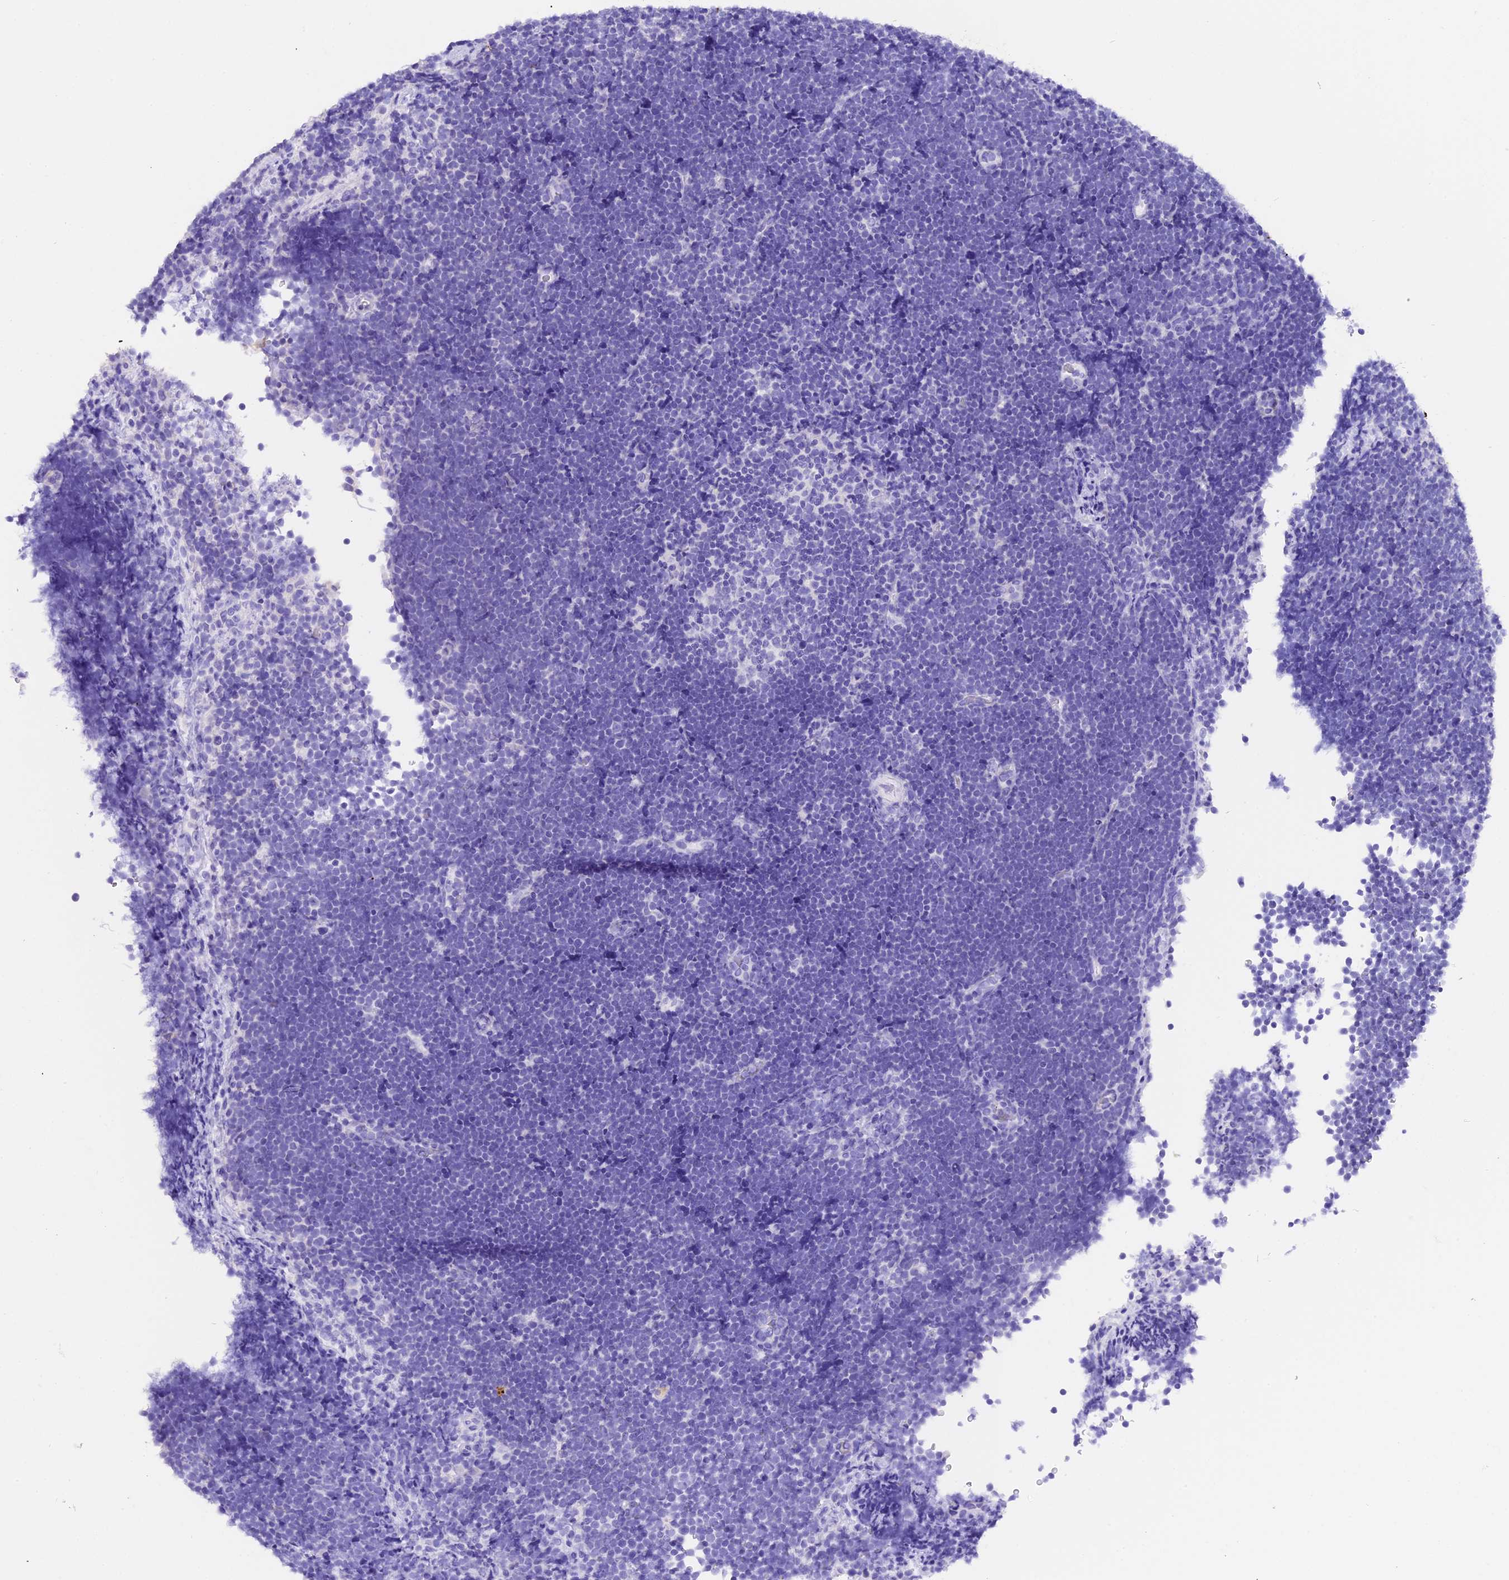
{"staining": {"intensity": "negative", "quantity": "none", "location": "none"}, "tissue": "lymphoma", "cell_type": "Tumor cells", "image_type": "cancer", "snomed": [{"axis": "morphology", "description": "Malignant lymphoma, non-Hodgkin's type, High grade"}, {"axis": "topography", "description": "Lymph node"}], "caption": "Immunohistochemistry (IHC) image of neoplastic tissue: human lymphoma stained with DAB exhibits no significant protein expression in tumor cells.", "gene": "CLC", "patient": {"sex": "male", "age": 13}}